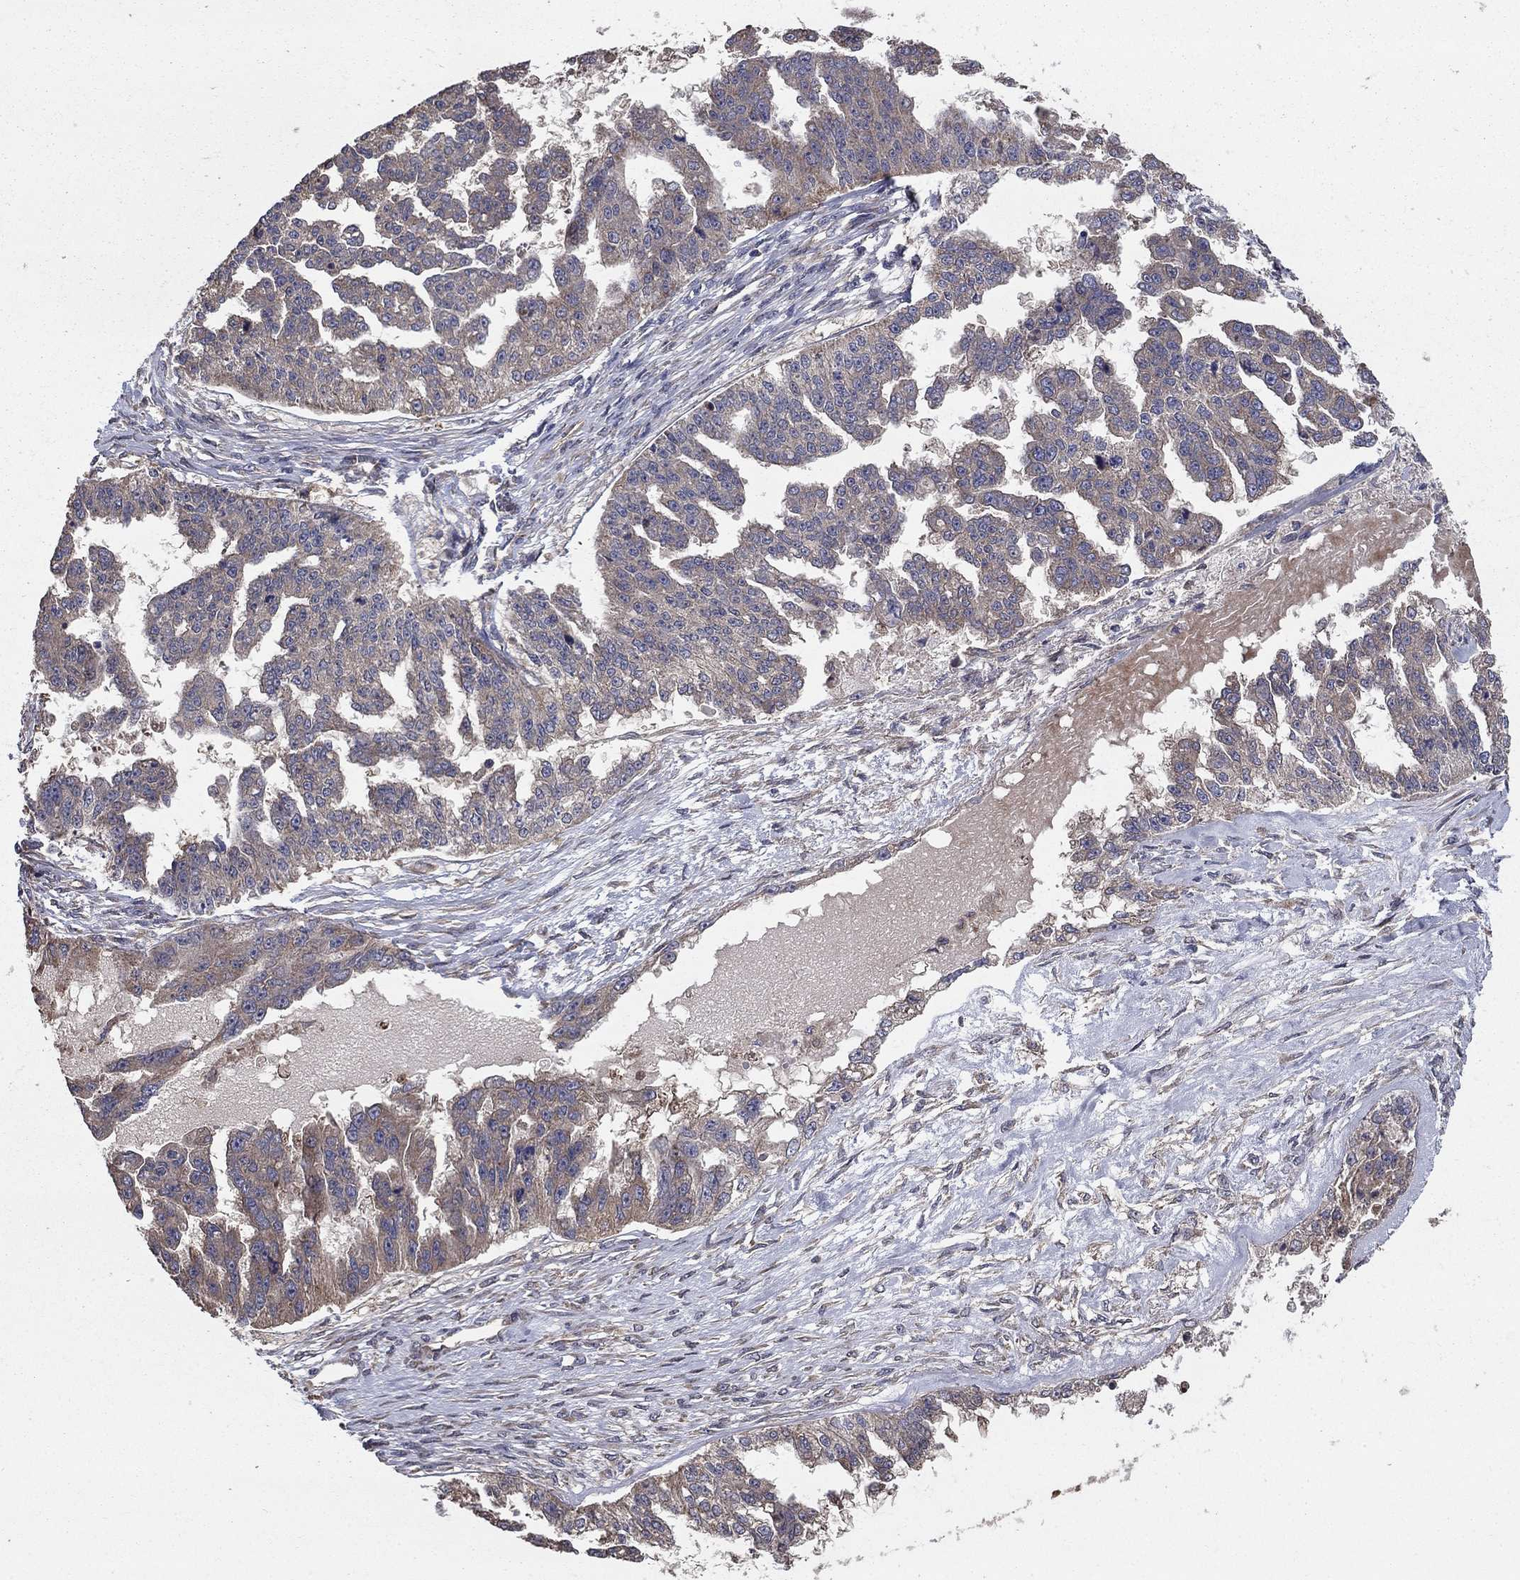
{"staining": {"intensity": "weak", "quantity": "<25%", "location": "cytoplasmic/membranous"}, "tissue": "ovarian cancer", "cell_type": "Tumor cells", "image_type": "cancer", "snomed": [{"axis": "morphology", "description": "Cystadenocarcinoma, serous, NOS"}, {"axis": "topography", "description": "Ovary"}], "caption": "DAB (3,3'-diaminobenzidine) immunohistochemical staining of human ovarian cancer (serous cystadenocarcinoma) exhibits no significant staining in tumor cells.", "gene": "BABAM2", "patient": {"sex": "female", "age": 58}}